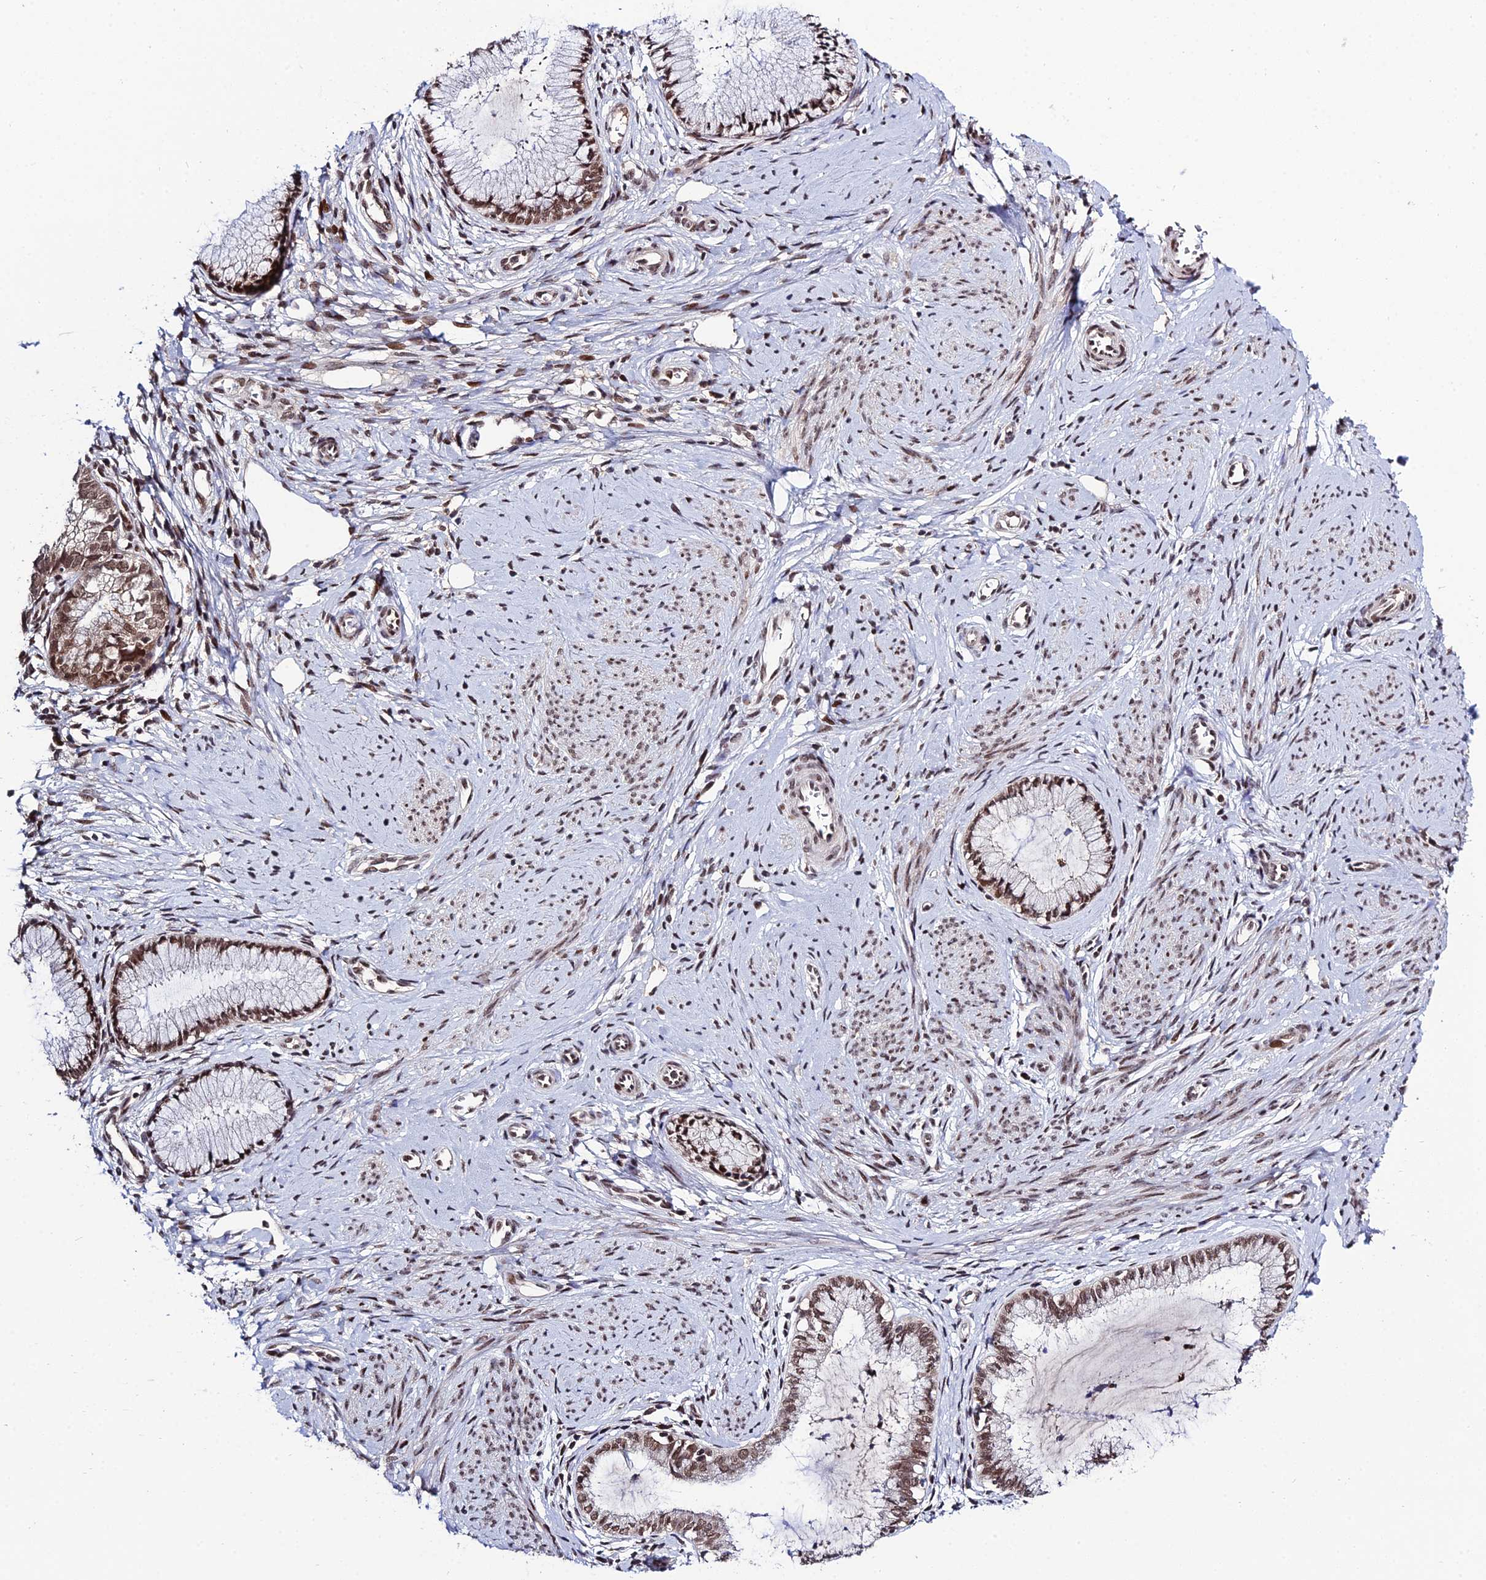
{"staining": {"intensity": "moderate", "quantity": ">75%", "location": "nuclear"}, "tissue": "cervical cancer", "cell_type": "Tumor cells", "image_type": "cancer", "snomed": [{"axis": "morphology", "description": "Adenocarcinoma, NOS"}, {"axis": "topography", "description": "Cervix"}], "caption": "A photomicrograph of adenocarcinoma (cervical) stained for a protein displays moderate nuclear brown staining in tumor cells.", "gene": "SYT15", "patient": {"sex": "female", "age": 36}}